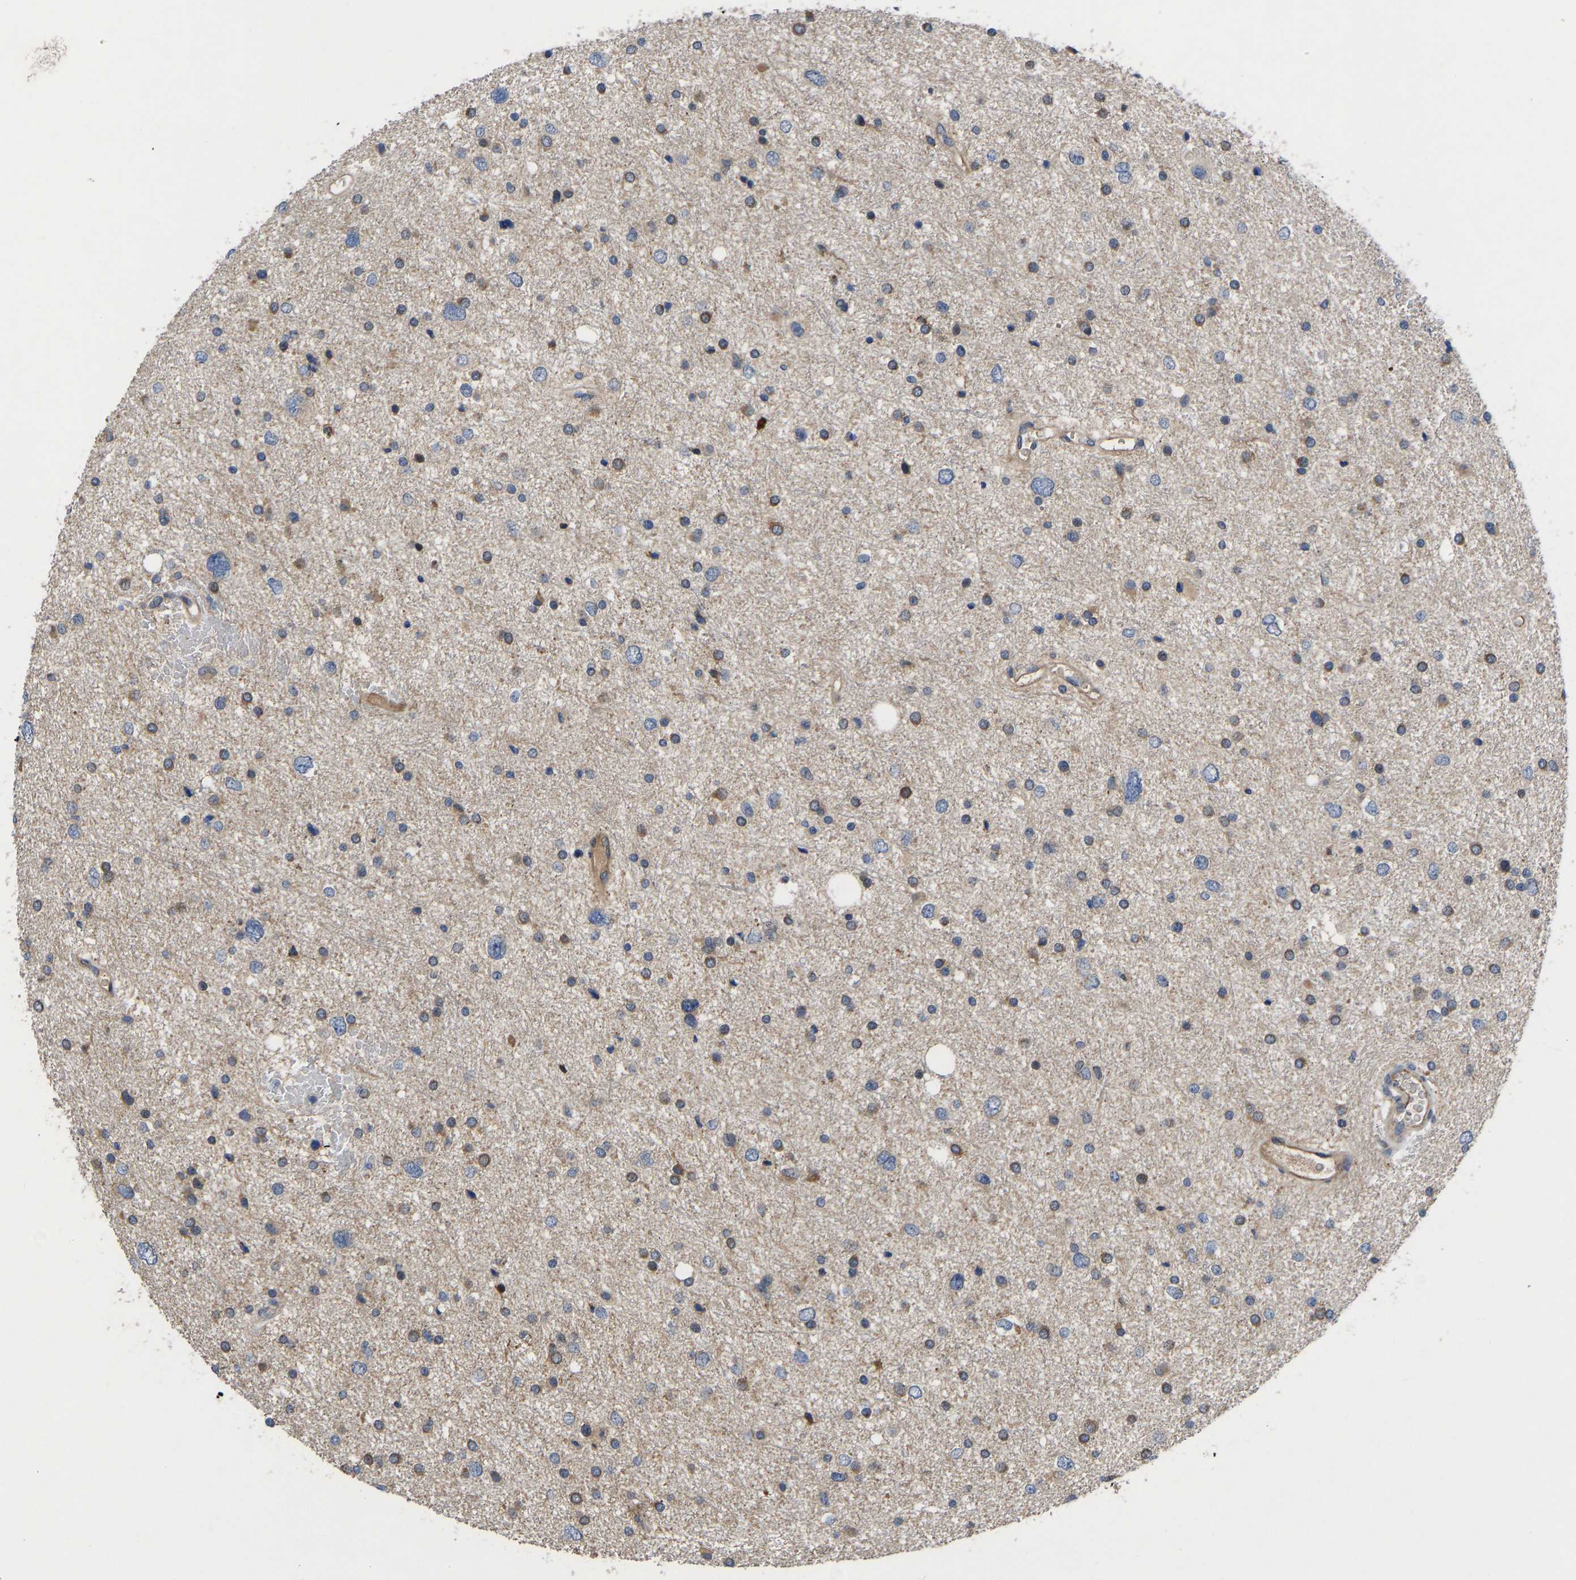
{"staining": {"intensity": "moderate", "quantity": "25%-75%", "location": "cytoplasmic/membranous"}, "tissue": "glioma", "cell_type": "Tumor cells", "image_type": "cancer", "snomed": [{"axis": "morphology", "description": "Glioma, malignant, Low grade"}, {"axis": "topography", "description": "Brain"}], "caption": "Human malignant low-grade glioma stained with a protein marker reveals moderate staining in tumor cells.", "gene": "FRRS1", "patient": {"sex": "female", "age": 37}}